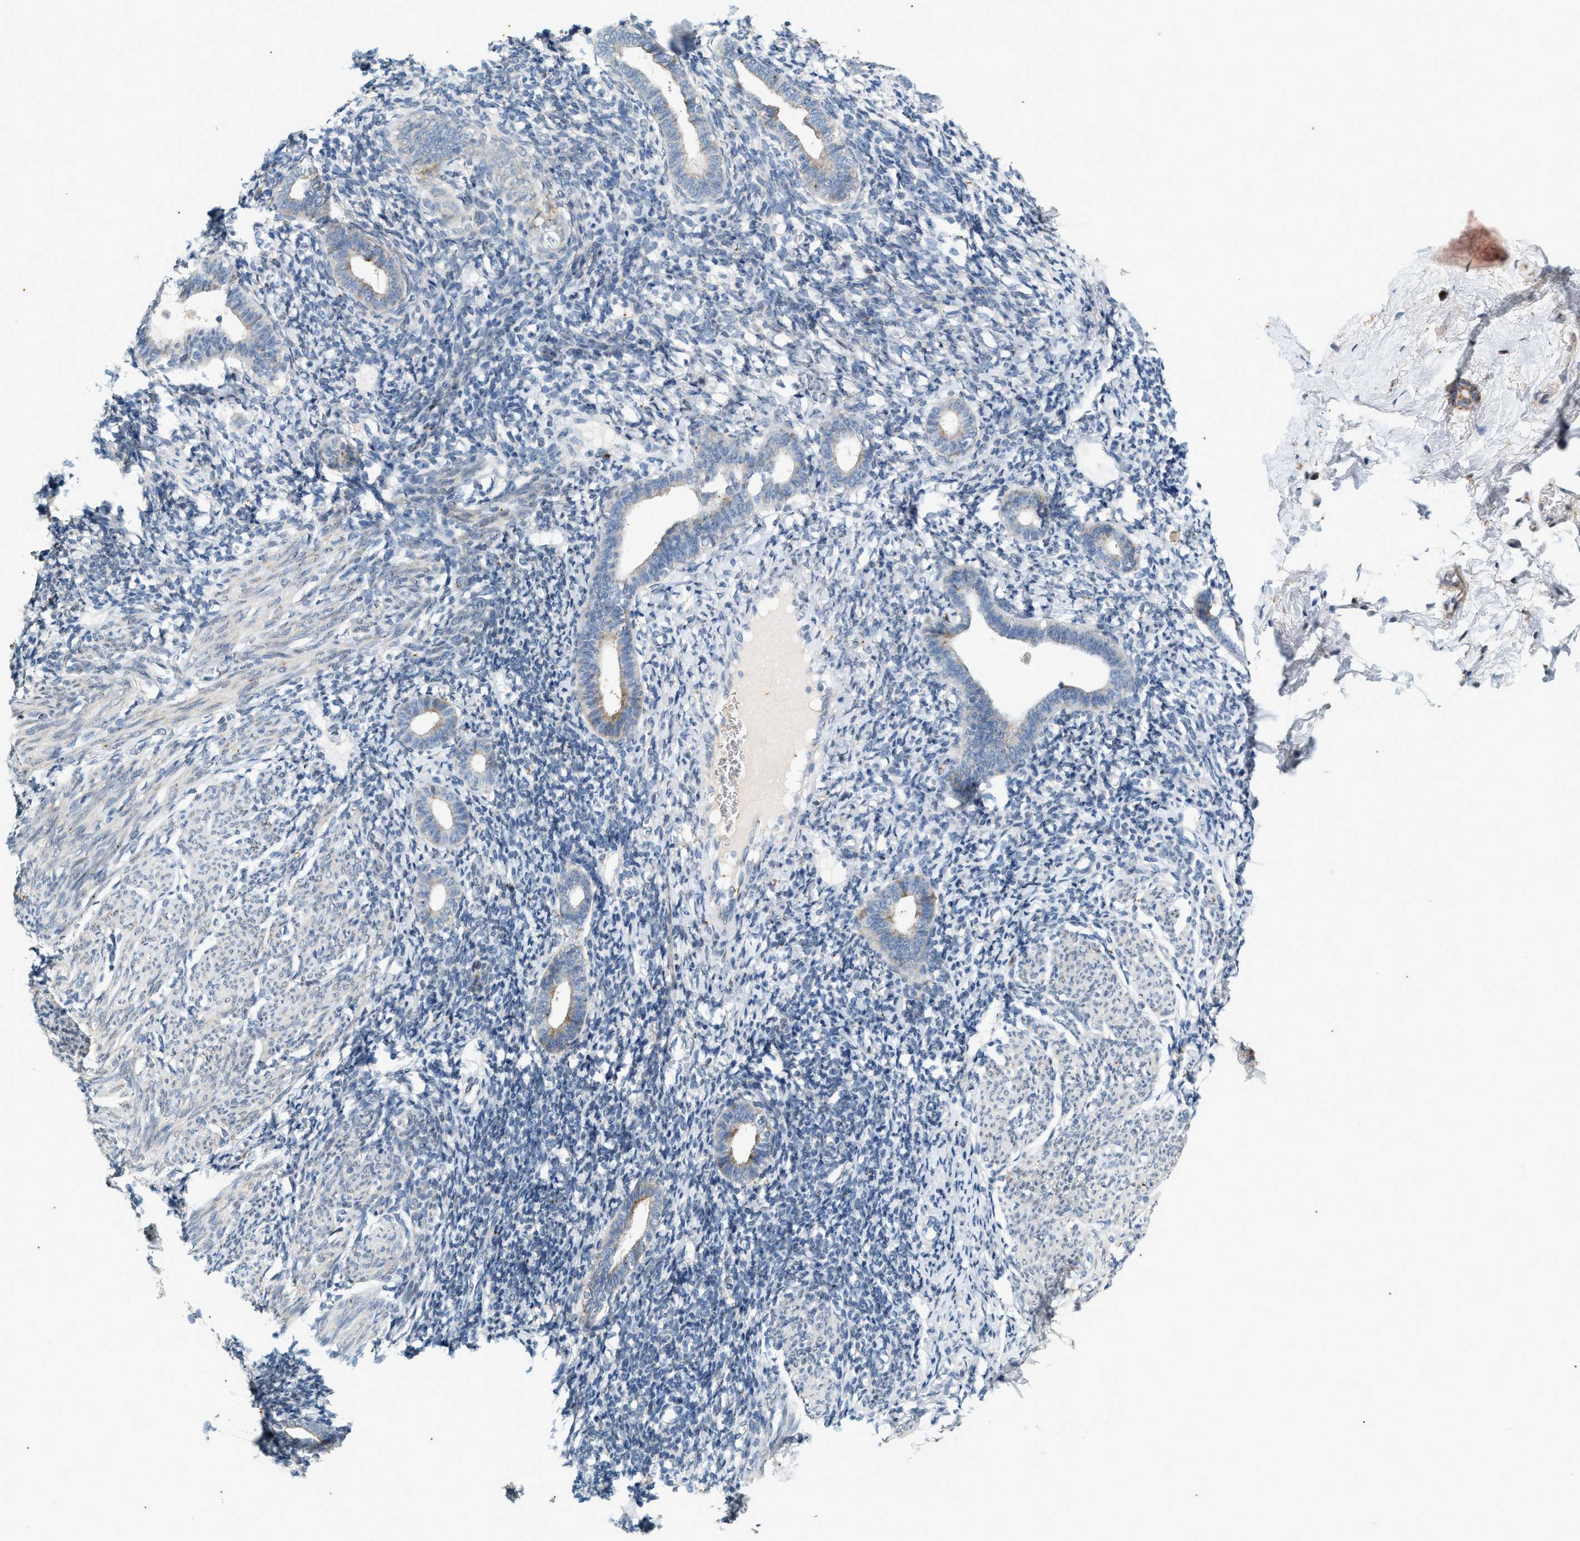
{"staining": {"intensity": "negative", "quantity": "none", "location": "none"}, "tissue": "endometrium", "cell_type": "Cells in endometrial stroma", "image_type": "normal", "snomed": [{"axis": "morphology", "description": "Normal tissue, NOS"}, {"axis": "morphology", "description": "Adenocarcinoma, NOS"}, {"axis": "topography", "description": "Endometrium"}], "caption": "DAB (3,3'-diaminobenzidine) immunohistochemical staining of benign human endometrium displays no significant positivity in cells in endometrial stroma.", "gene": "CHPF2", "patient": {"sex": "female", "age": 57}}